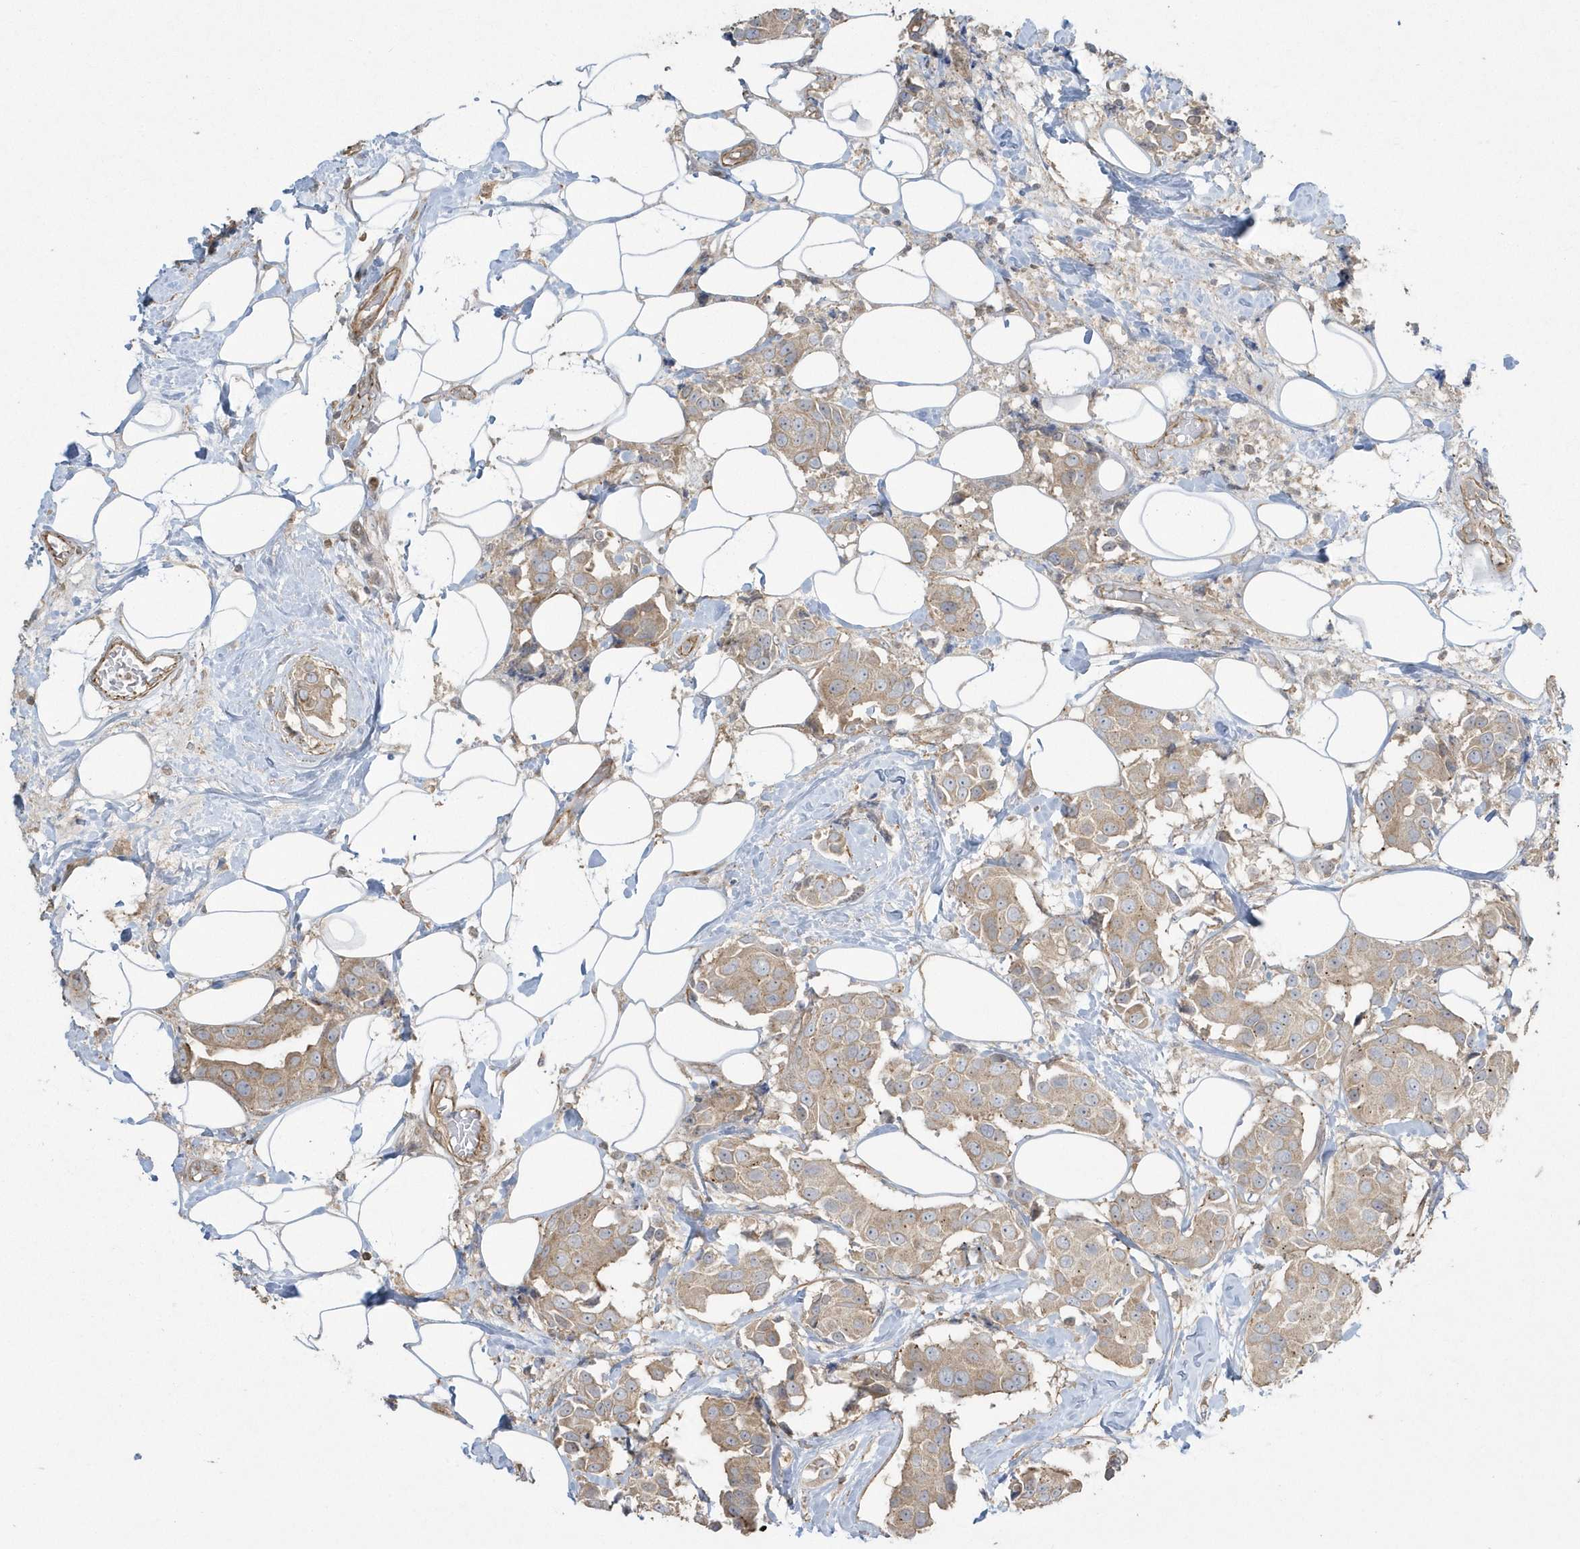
{"staining": {"intensity": "weak", "quantity": ">75%", "location": "cytoplasmic/membranous"}, "tissue": "breast cancer", "cell_type": "Tumor cells", "image_type": "cancer", "snomed": [{"axis": "morphology", "description": "Normal tissue, NOS"}, {"axis": "morphology", "description": "Duct carcinoma"}, {"axis": "topography", "description": "Breast"}], "caption": "DAB (3,3'-diaminobenzidine) immunohistochemical staining of human breast intraductal carcinoma shows weak cytoplasmic/membranous protein positivity in about >75% of tumor cells.", "gene": "ARMC8", "patient": {"sex": "female", "age": 39}}